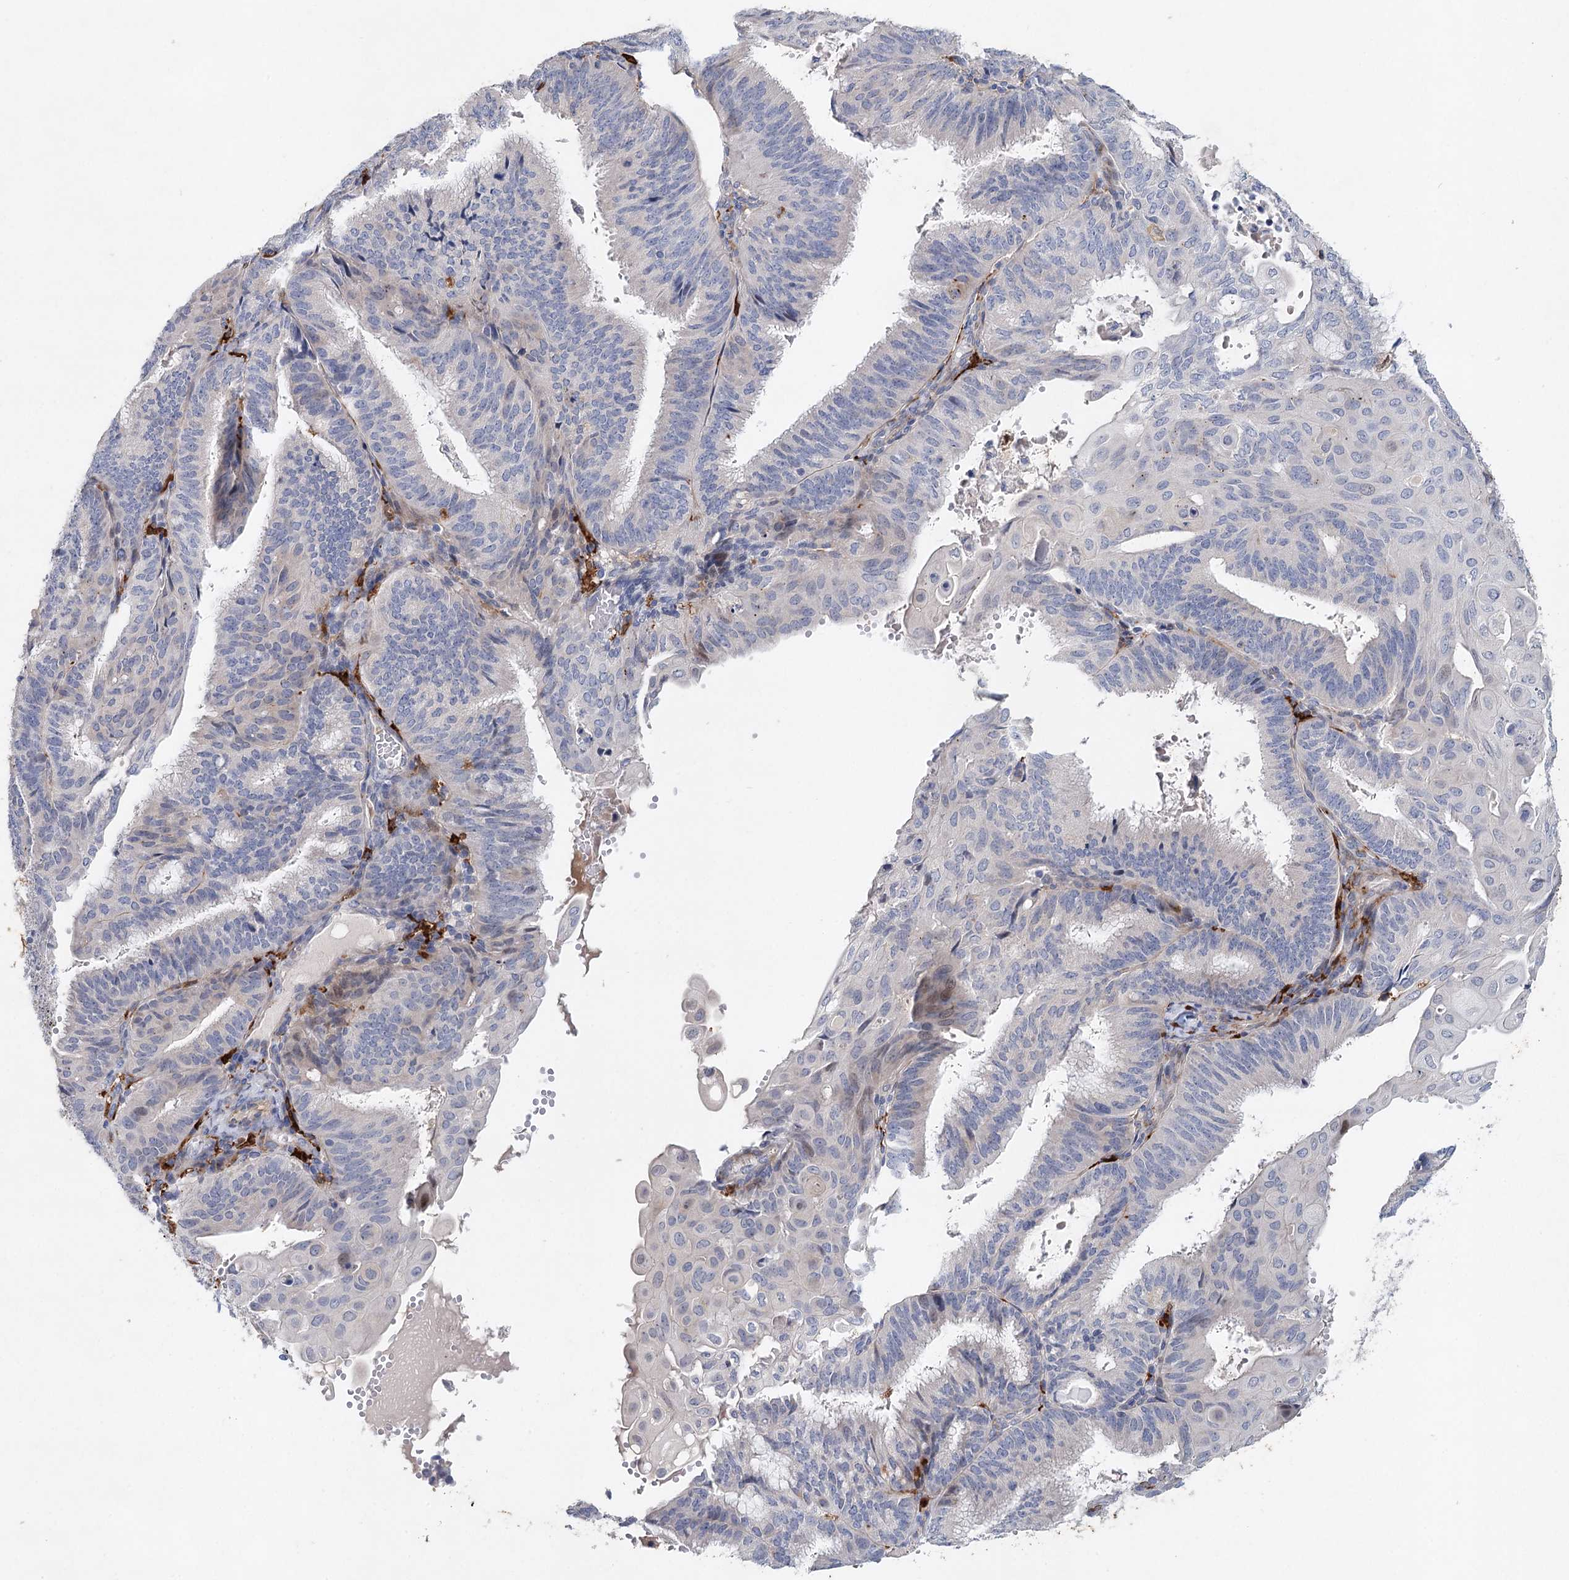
{"staining": {"intensity": "negative", "quantity": "none", "location": "none"}, "tissue": "endometrial cancer", "cell_type": "Tumor cells", "image_type": "cancer", "snomed": [{"axis": "morphology", "description": "Adenocarcinoma, NOS"}, {"axis": "topography", "description": "Endometrium"}], "caption": "Endometrial cancer (adenocarcinoma) was stained to show a protein in brown. There is no significant positivity in tumor cells. (Stains: DAB (3,3'-diaminobenzidine) IHC with hematoxylin counter stain, Microscopy: brightfield microscopy at high magnification).", "gene": "SLC19A3", "patient": {"sex": "female", "age": 49}}